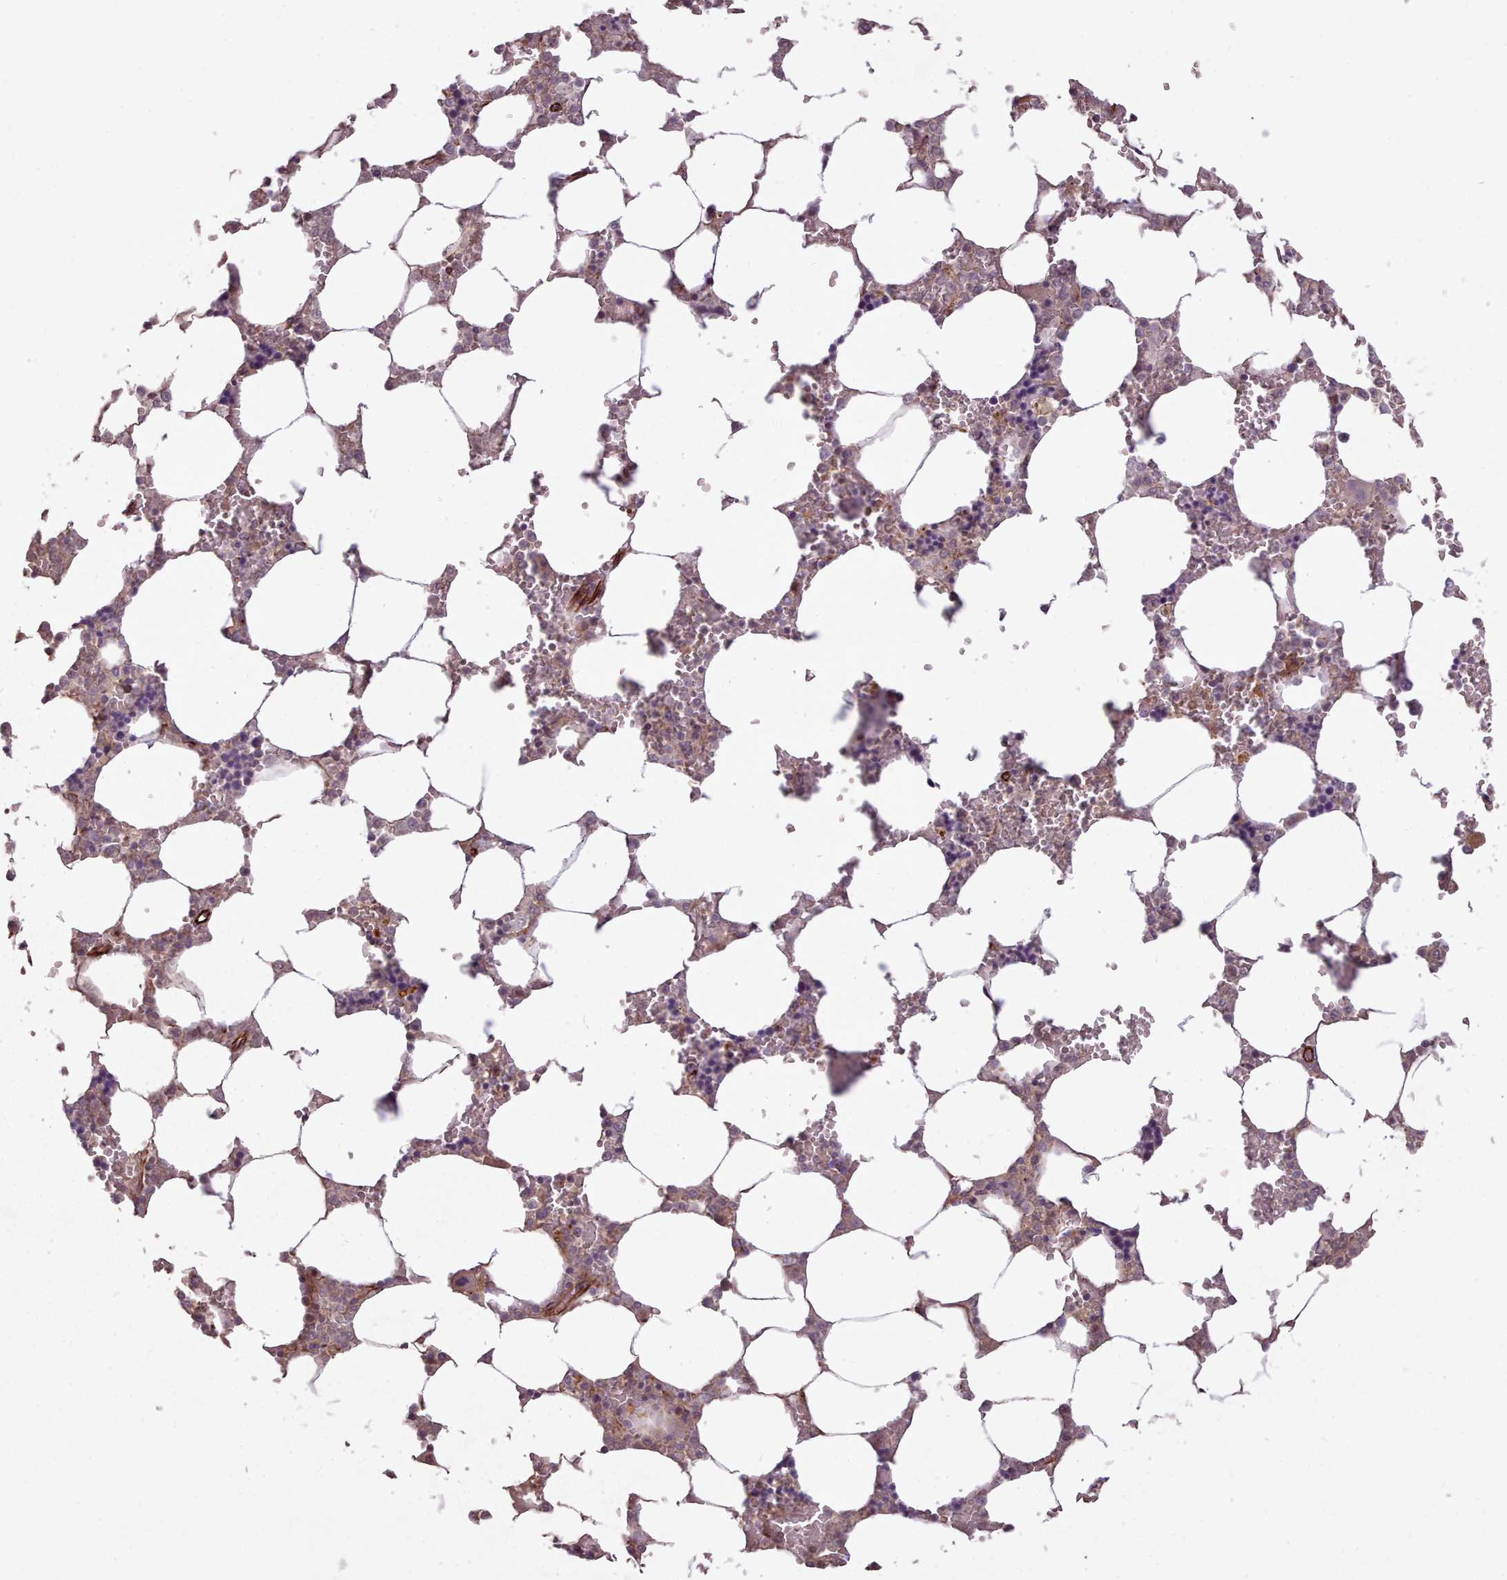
{"staining": {"intensity": "moderate", "quantity": "<25%", "location": "cytoplasmic/membranous"}, "tissue": "bone marrow", "cell_type": "Hematopoietic cells", "image_type": "normal", "snomed": [{"axis": "morphology", "description": "Normal tissue, NOS"}, {"axis": "topography", "description": "Bone marrow"}], "caption": "Protein staining of unremarkable bone marrow displays moderate cytoplasmic/membranous staining in approximately <25% of hematopoietic cells. The protein of interest is stained brown, and the nuclei are stained in blue (DAB (3,3'-diaminobenzidine) IHC with brightfield microscopy, high magnification).", "gene": "GBGT1", "patient": {"sex": "male", "age": 64}}